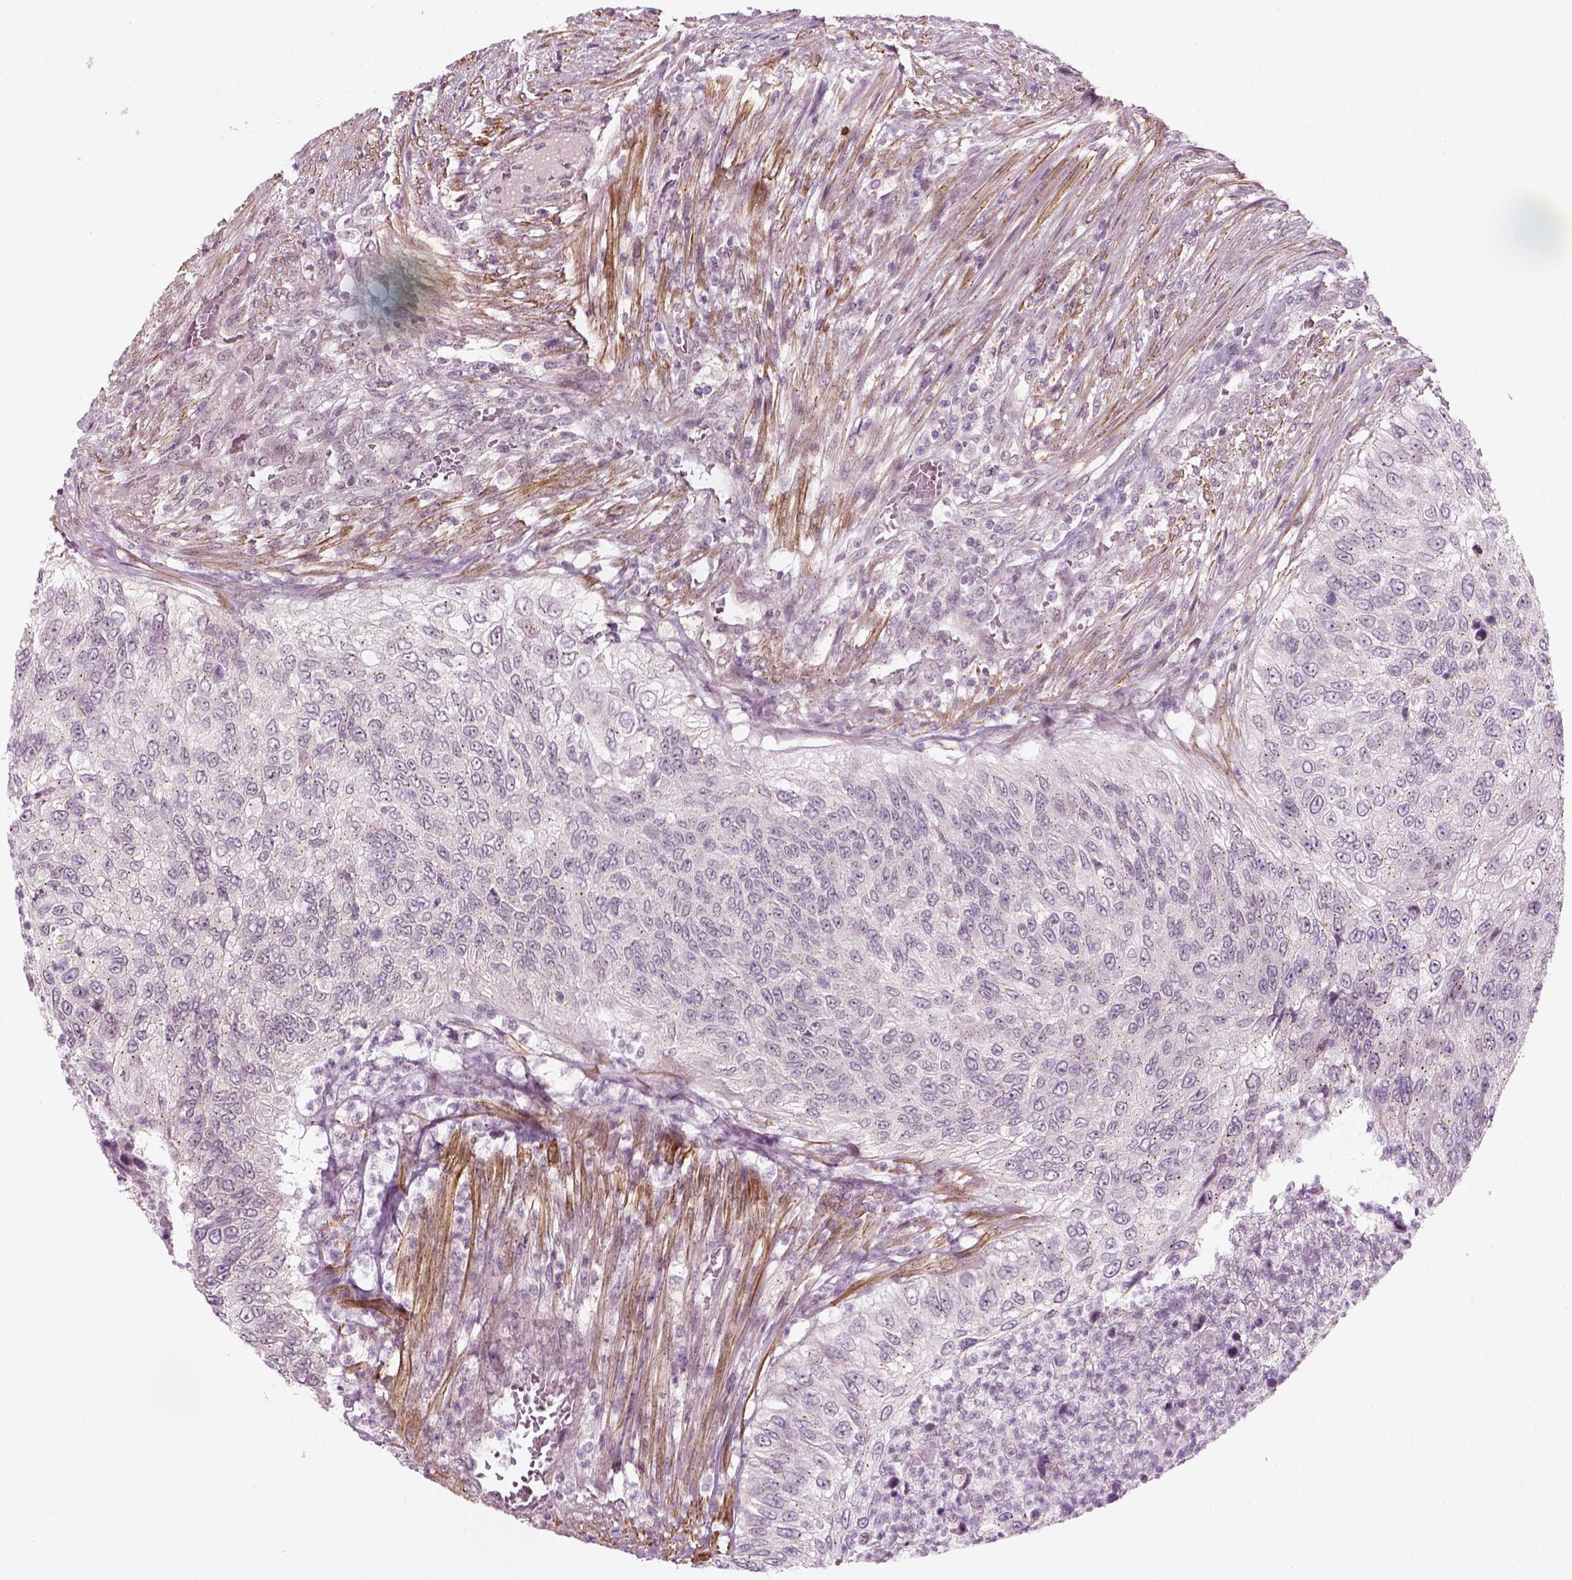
{"staining": {"intensity": "negative", "quantity": "none", "location": "none"}, "tissue": "urothelial cancer", "cell_type": "Tumor cells", "image_type": "cancer", "snomed": [{"axis": "morphology", "description": "Urothelial carcinoma, High grade"}, {"axis": "topography", "description": "Urinary bladder"}], "caption": "Immunohistochemistry (IHC) of human high-grade urothelial carcinoma displays no positivity in tumor cells.", "gene": "MLIP", "patient": {"sex": "female", "age": 60}}